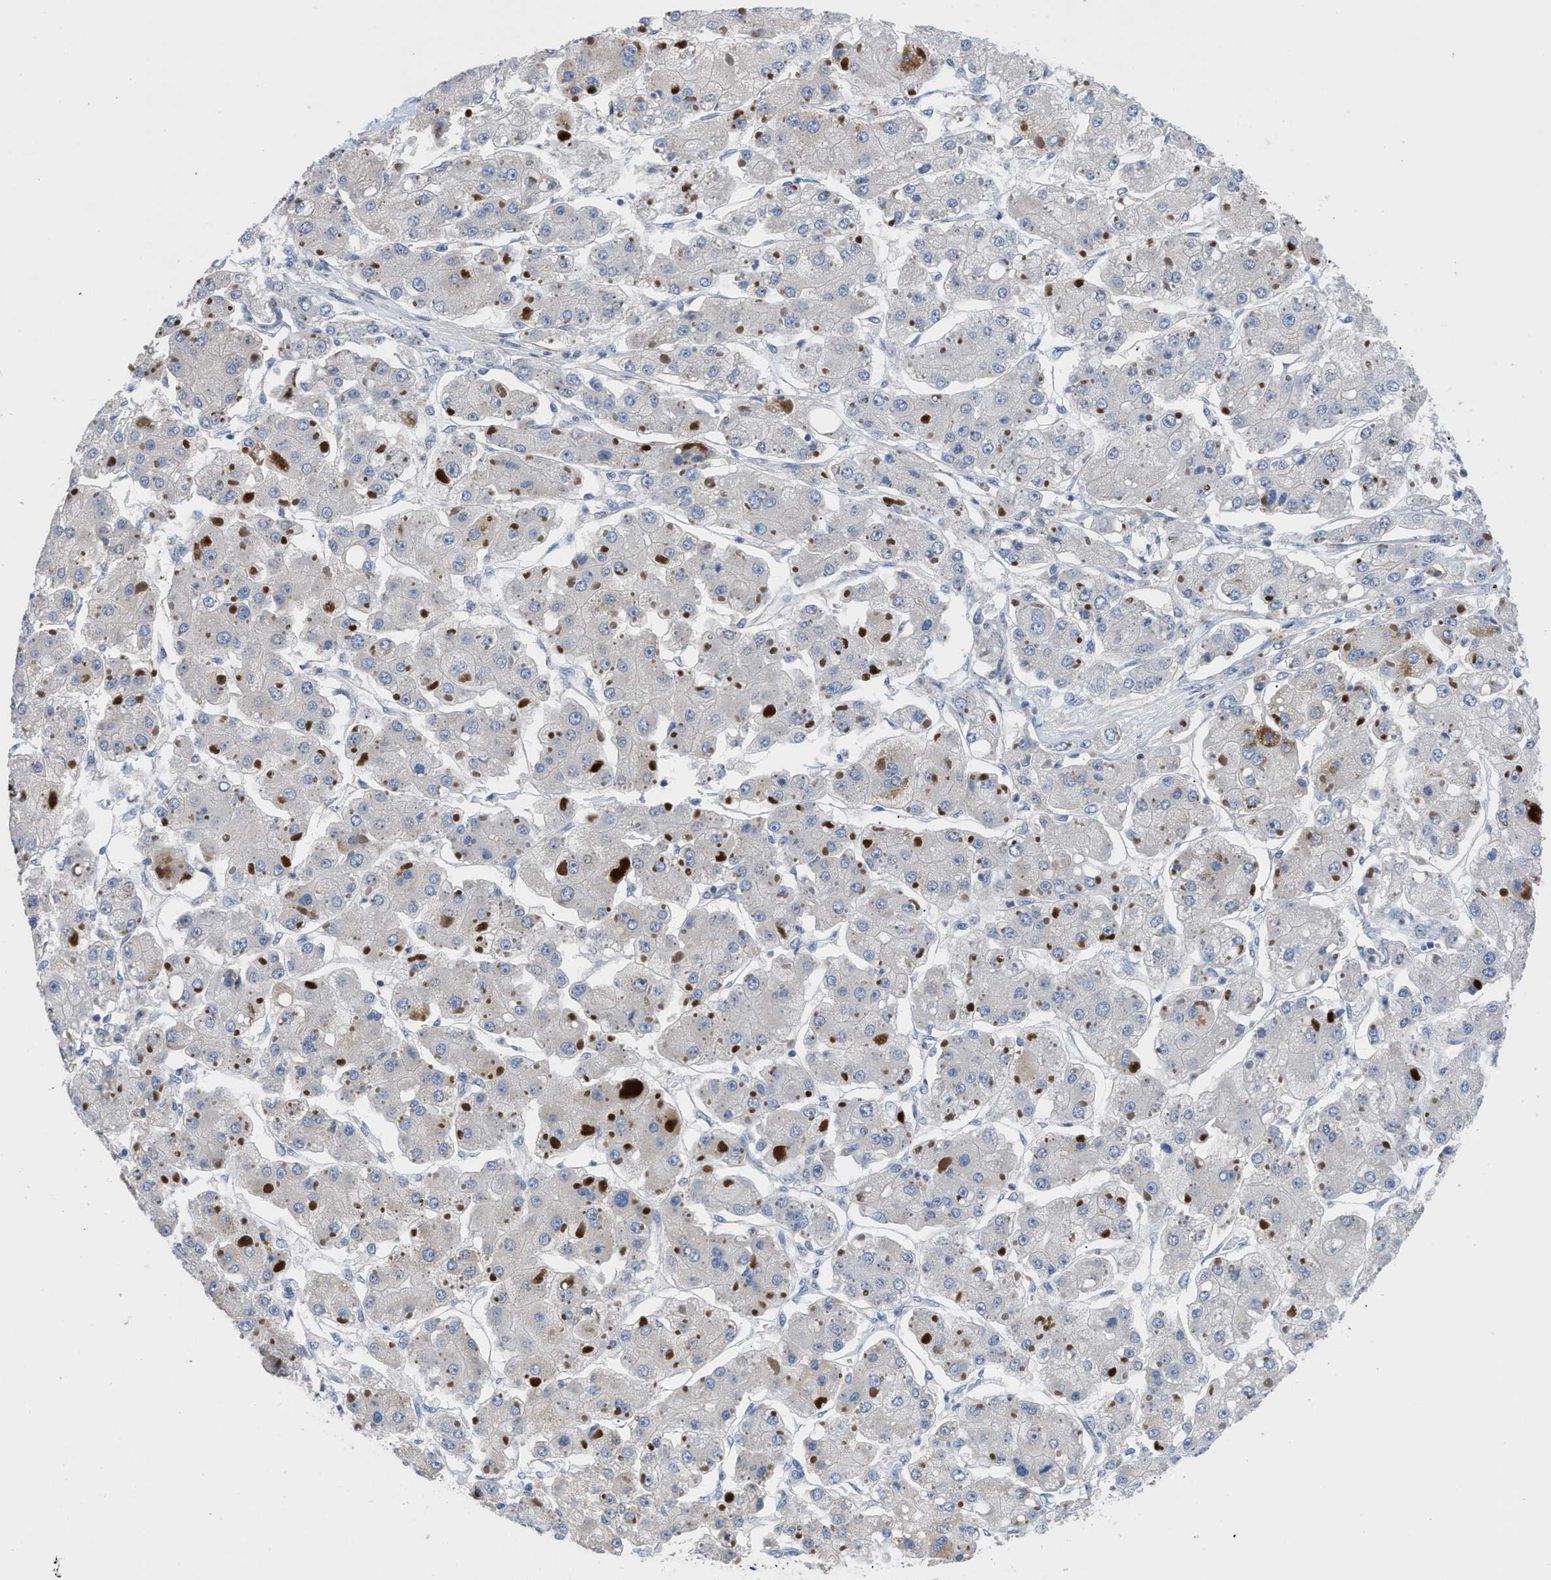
{"staining": {"intensity": "negative", "quantity": "none", "location": "none"}, "tissue": "liver cancer", "cell_type": "Tumor cells", "image_type": "cancer", "snomed": [{"axis": "morphology", "description": "Carcinoma, Hepatocellular, NOS"}, {"axis": "topography", "description": "Liver"}], "caption": "Immunohistochemical staining of human liver hepatocellular carcinoma displays no significant expression in tumor cells.", "gene": "OR9K2", "patient": {"sex": "female", "age": 73}}